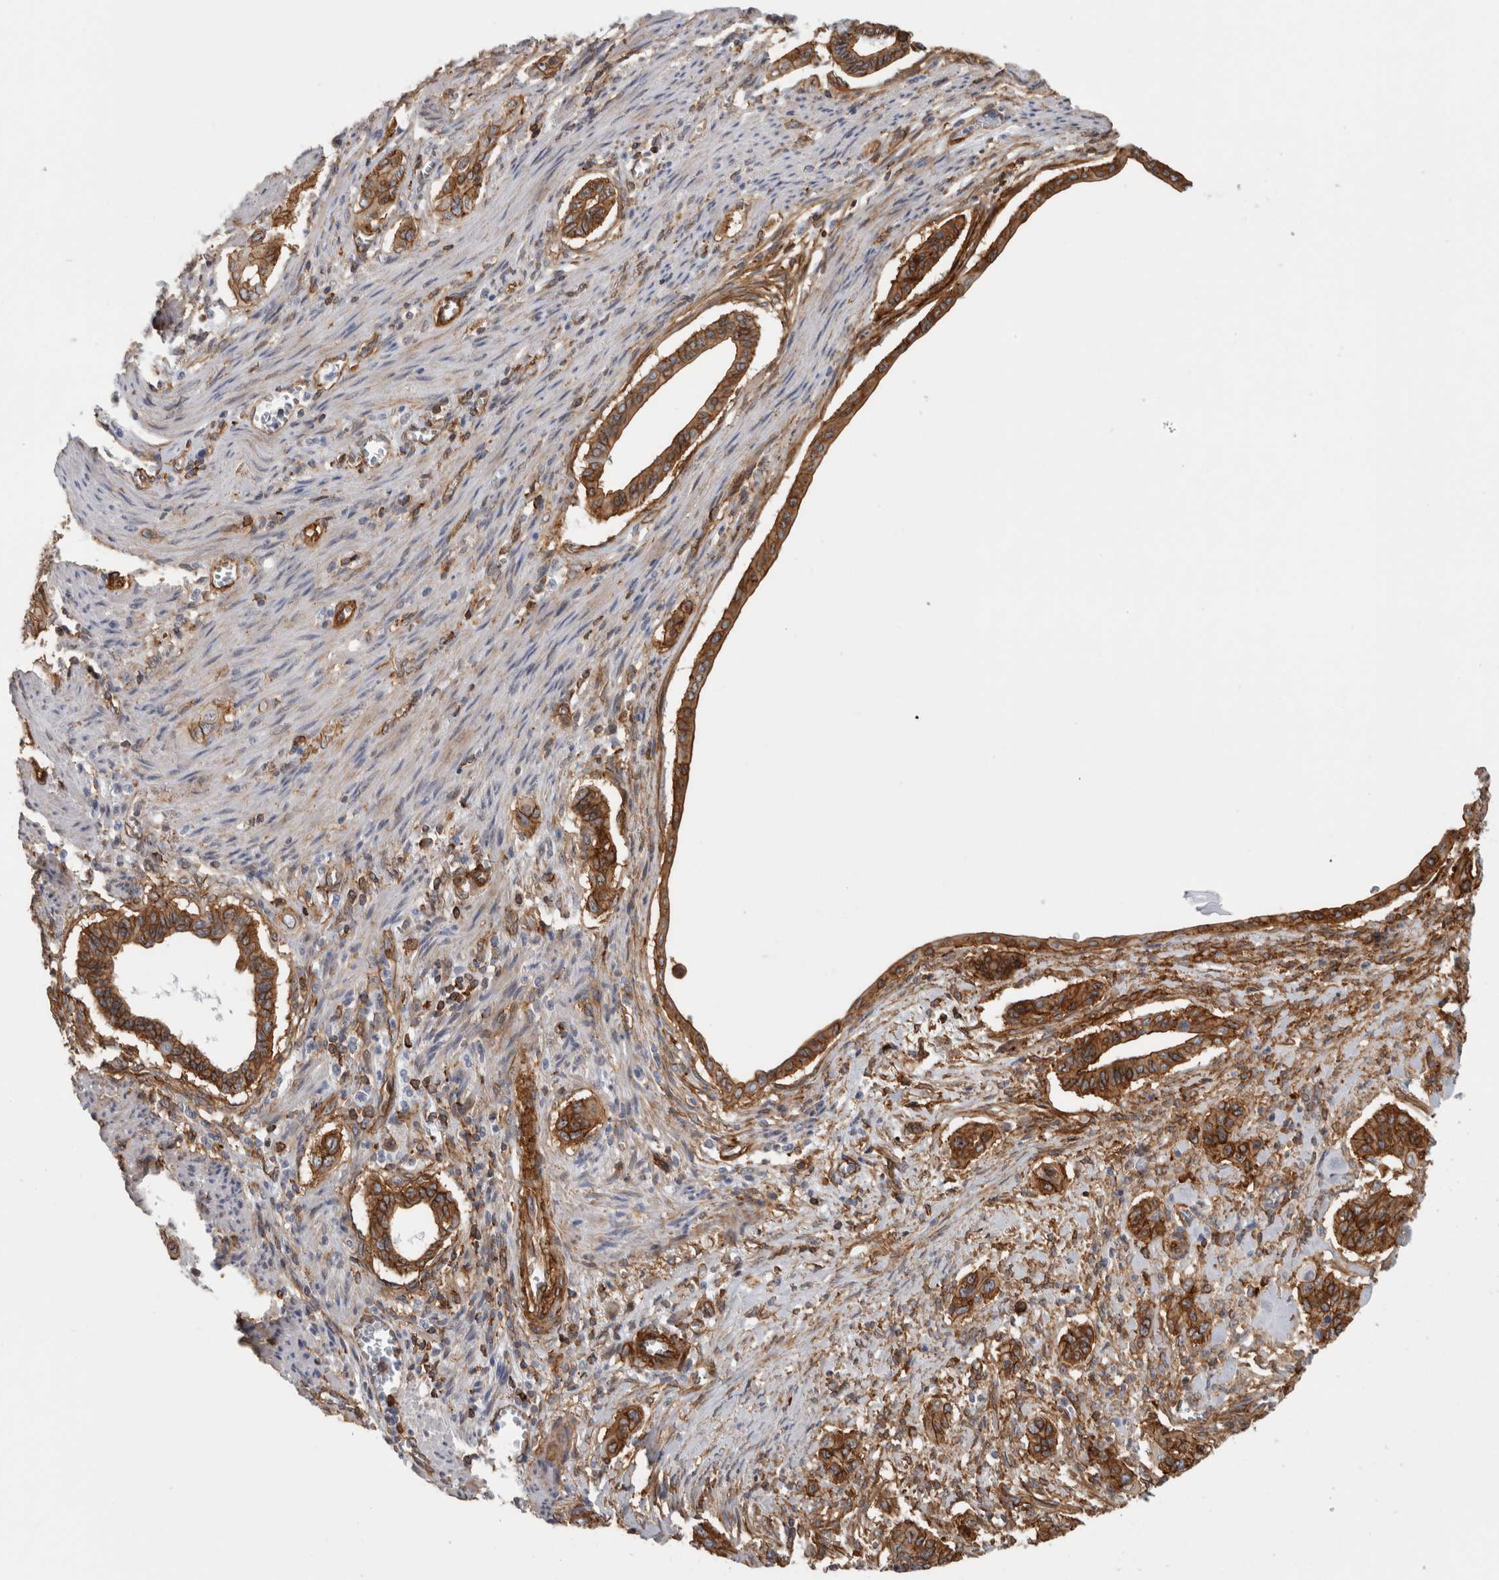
{"staining": {"intensity": "strong", "quantity": ">75%", "location": "cytoplasmic/membranous"}, "tissue": "pancreatic cancer", "cell_type": "Tumor cells", "image_type": "cancer", "snomed": [{"axis": "morphology", "description": "Adenocarcinoma, NOS"}, {"axis": "topography", "description": "Pancreas"}], "caption": "Strong cytoplasmic/membranous positivity is seen in about >75% of tumor cells in pancreatic adenocarcinoma. (Stains: DAB (3,3'-diaminobenzidine) in brown, nuclei in blue, Microscopy: brightfield microscopy at high magnification).", "gene": "AHNAK", "patient": {"sex": "male", "age": 77}}